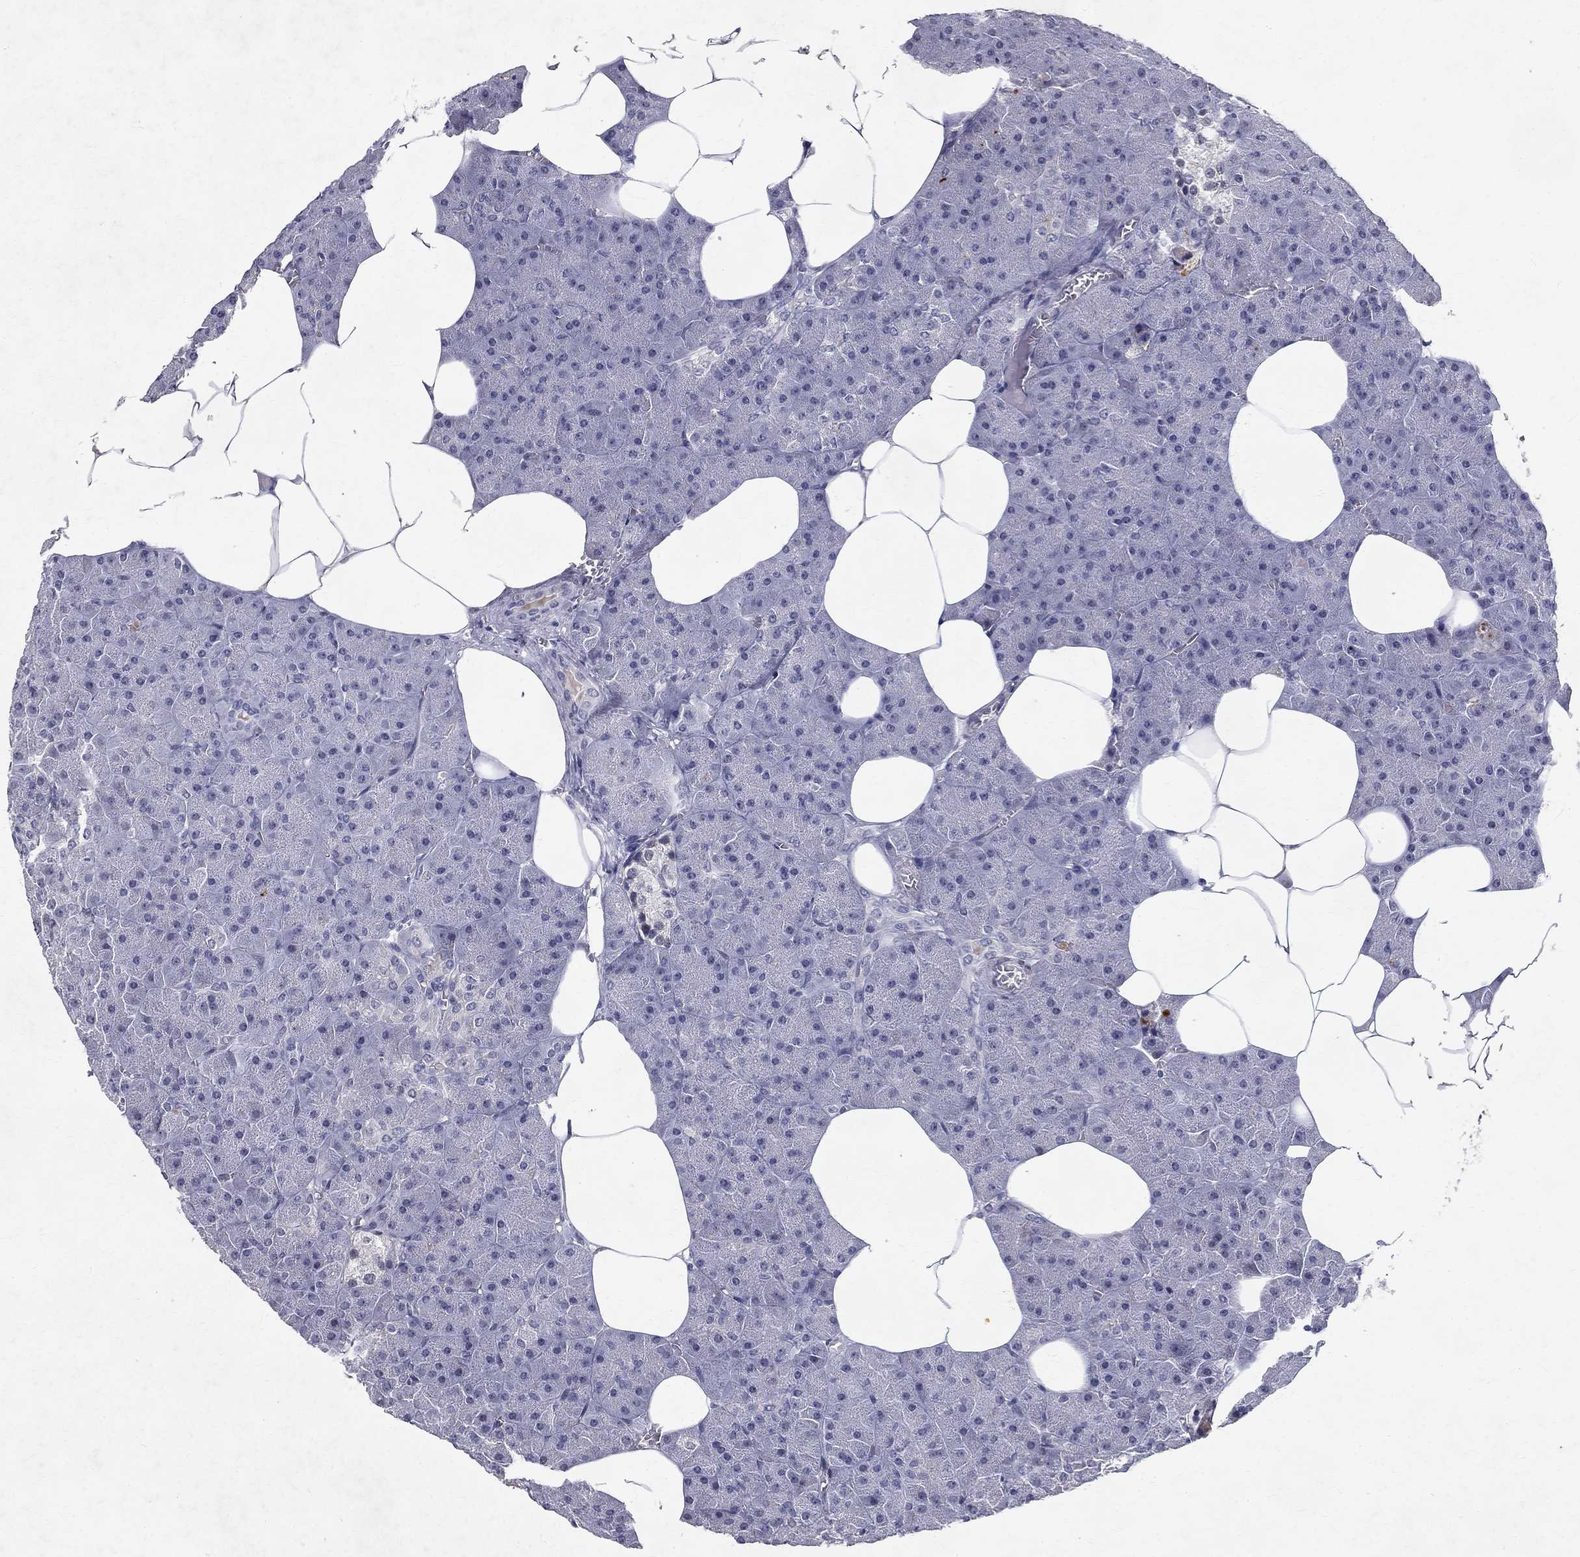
{"staining": {"intensity": "negative", "quantity": "none", "location": "none"}, "tissue": "pancreas", "cell_type": "Exocrine glandular cells", "image_type": "normal", "snomed": [{"axis": "morphology", "description": "Normal tissue, NOS"}, {"axis": "topography", "description": "Pancreas"}], "caption": "A high-resolution image shows IHC staining of benign pancreas, which exhibits no significant positivity in exocrine glandular cells. Brightfield microscopy of immunohistochemistry (IHC) stained with DAB (brown) and hematoxylin (blue), captured at high magnification.", "gene": "RBFOX1", "patient": {"sex": "male", "age": 61}}